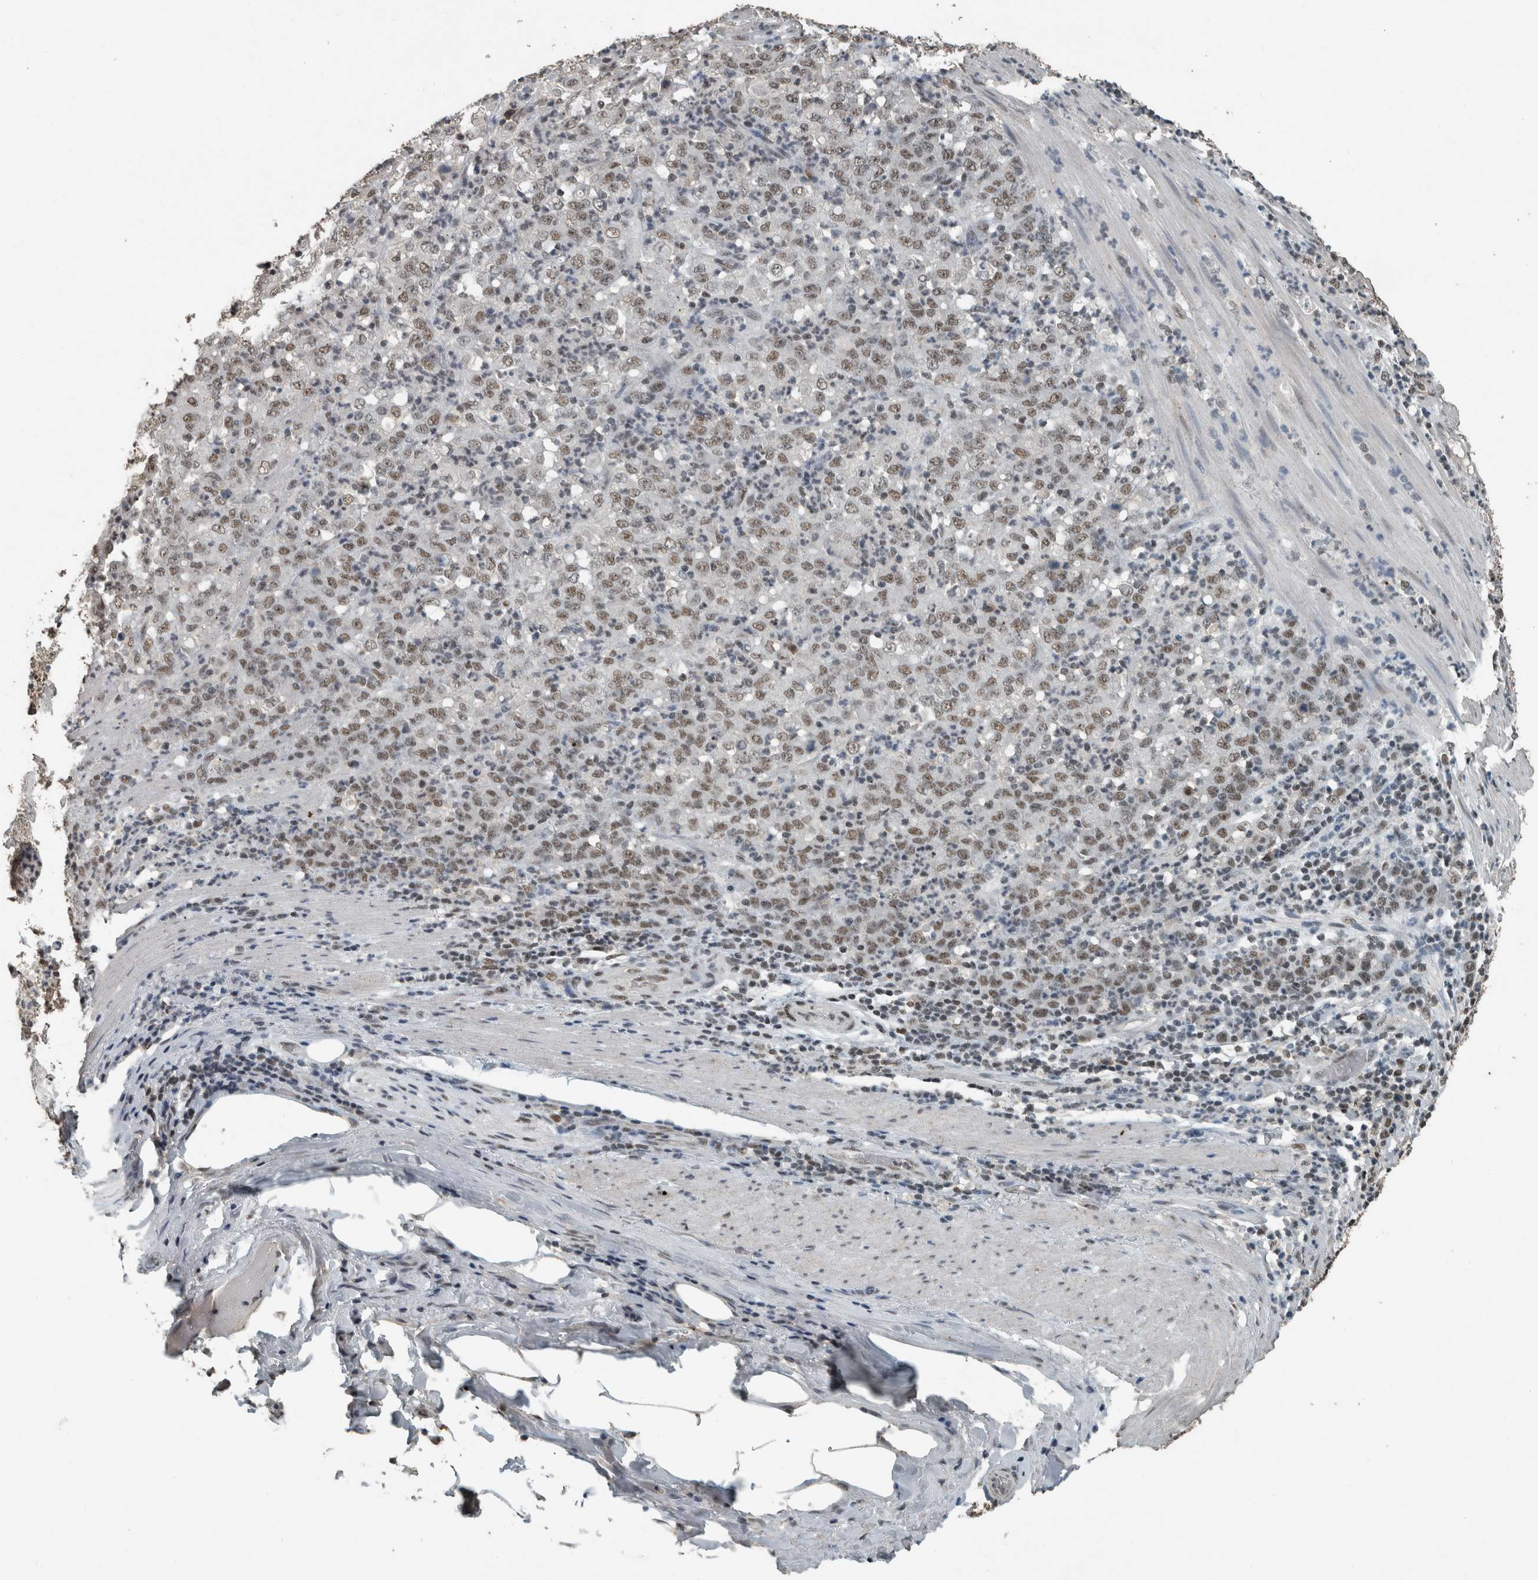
{"staining": {"intensity": "moderate", "quantity": ">75%", "location": "nuclear"}, "tissue": "stomach cancer", "cell_type": "Tumor cells", "image_type": "cancer", "snomed": [{"axis": "morphology", "description": "Adenocarcinoma, NOS"}, {"axis": "topography", "description": "Stomach, lower"}], "caption": "Protein expression analysis of stomach cancer (adenocarcinoma) reveals moderate nuclear staining in approximately >75% of tumor cells.", "gene": "ZNF24", "patient": {"sex": "female", "age": 71}}